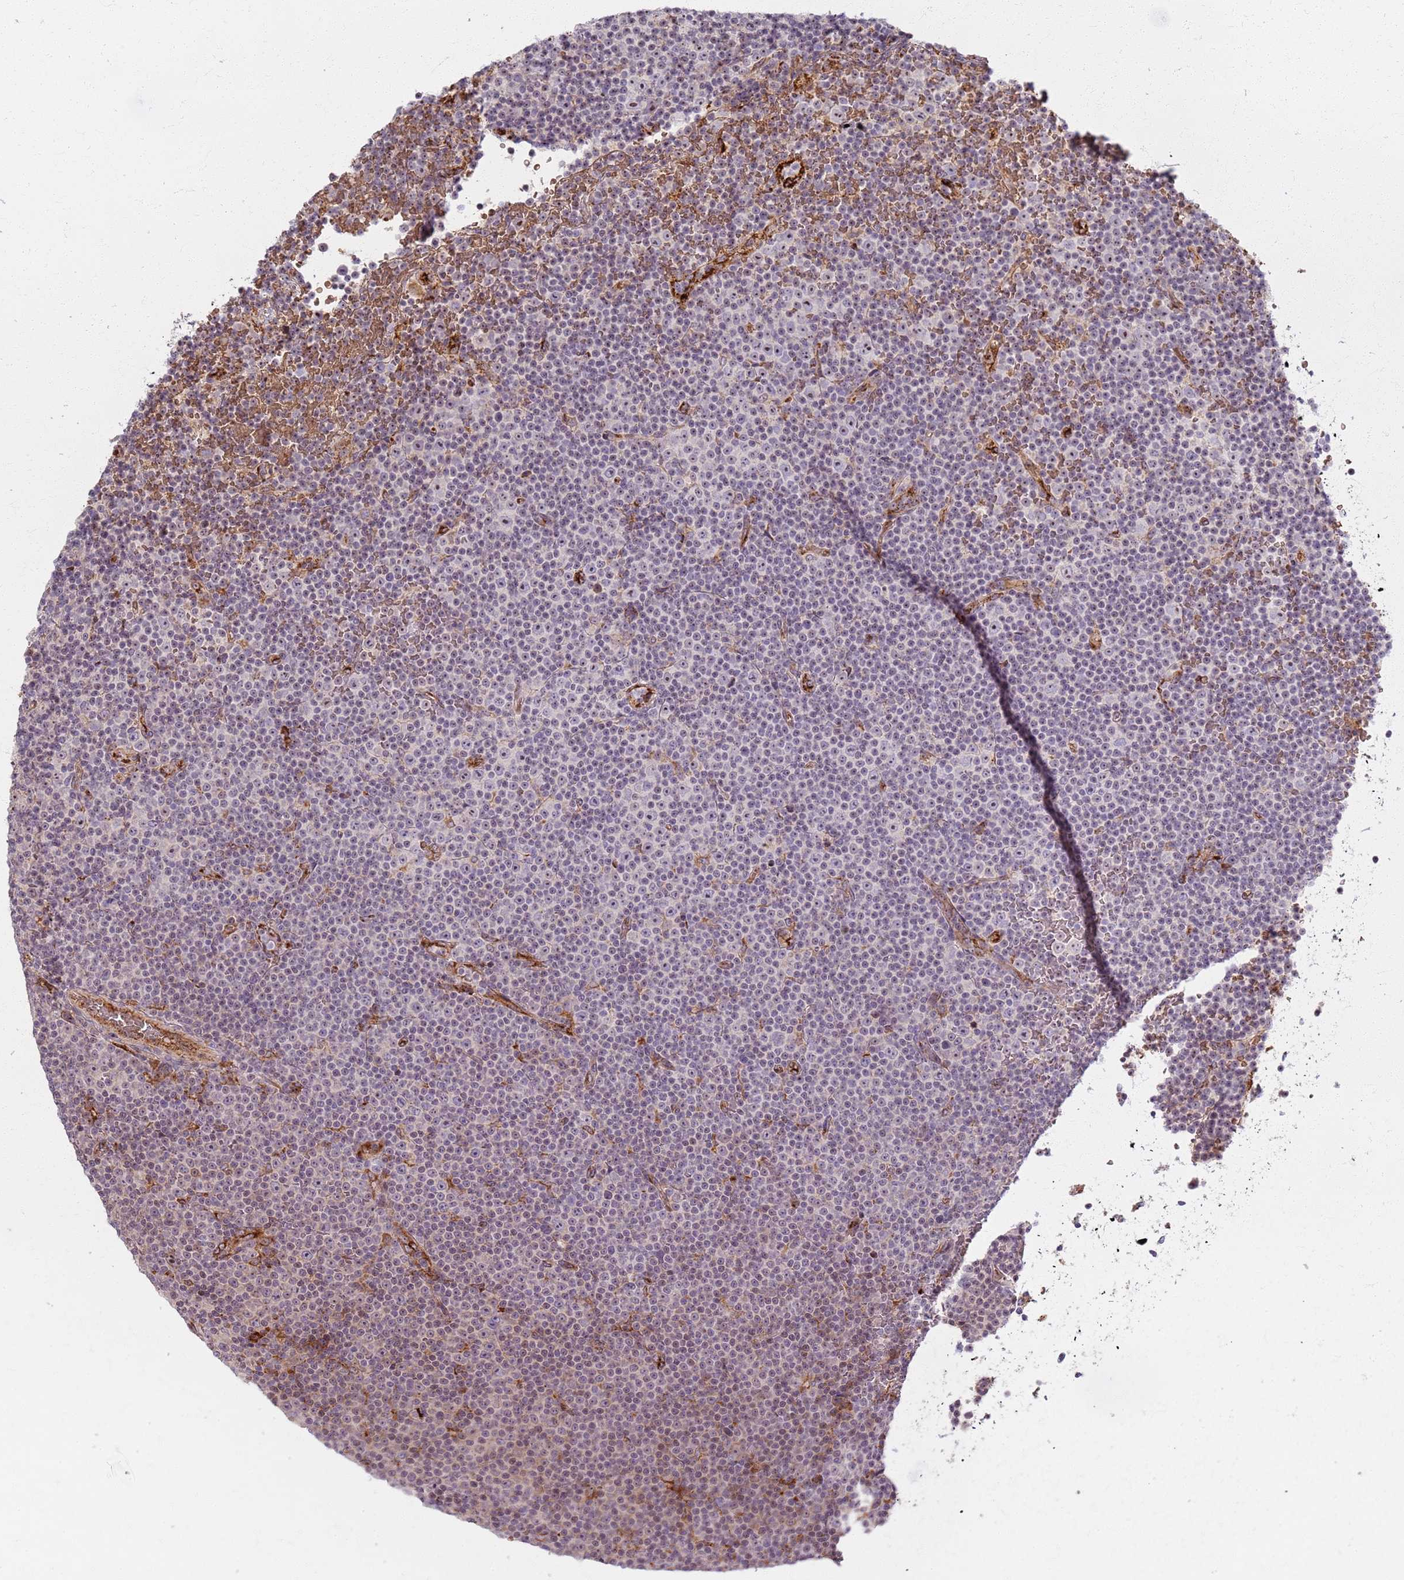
{"staining": {"intensity": "negative", "quantity": "none", "location": "none"}, "tissue": "lymphoma", "cell_type": "Tumor cells", "image_type": "cancer", "snomed": [{"axis": "morphology", "description": "Malignant lymphoma, non-Hodgkin's type, Low grade"}, {"axis": "topography", "description": "Lymph node"}], "caption": "Tumor cells are negative for brown protein staining in lymphoma.", "gene": "KRI1", "patient": {"sex": "female", "age": 67}}